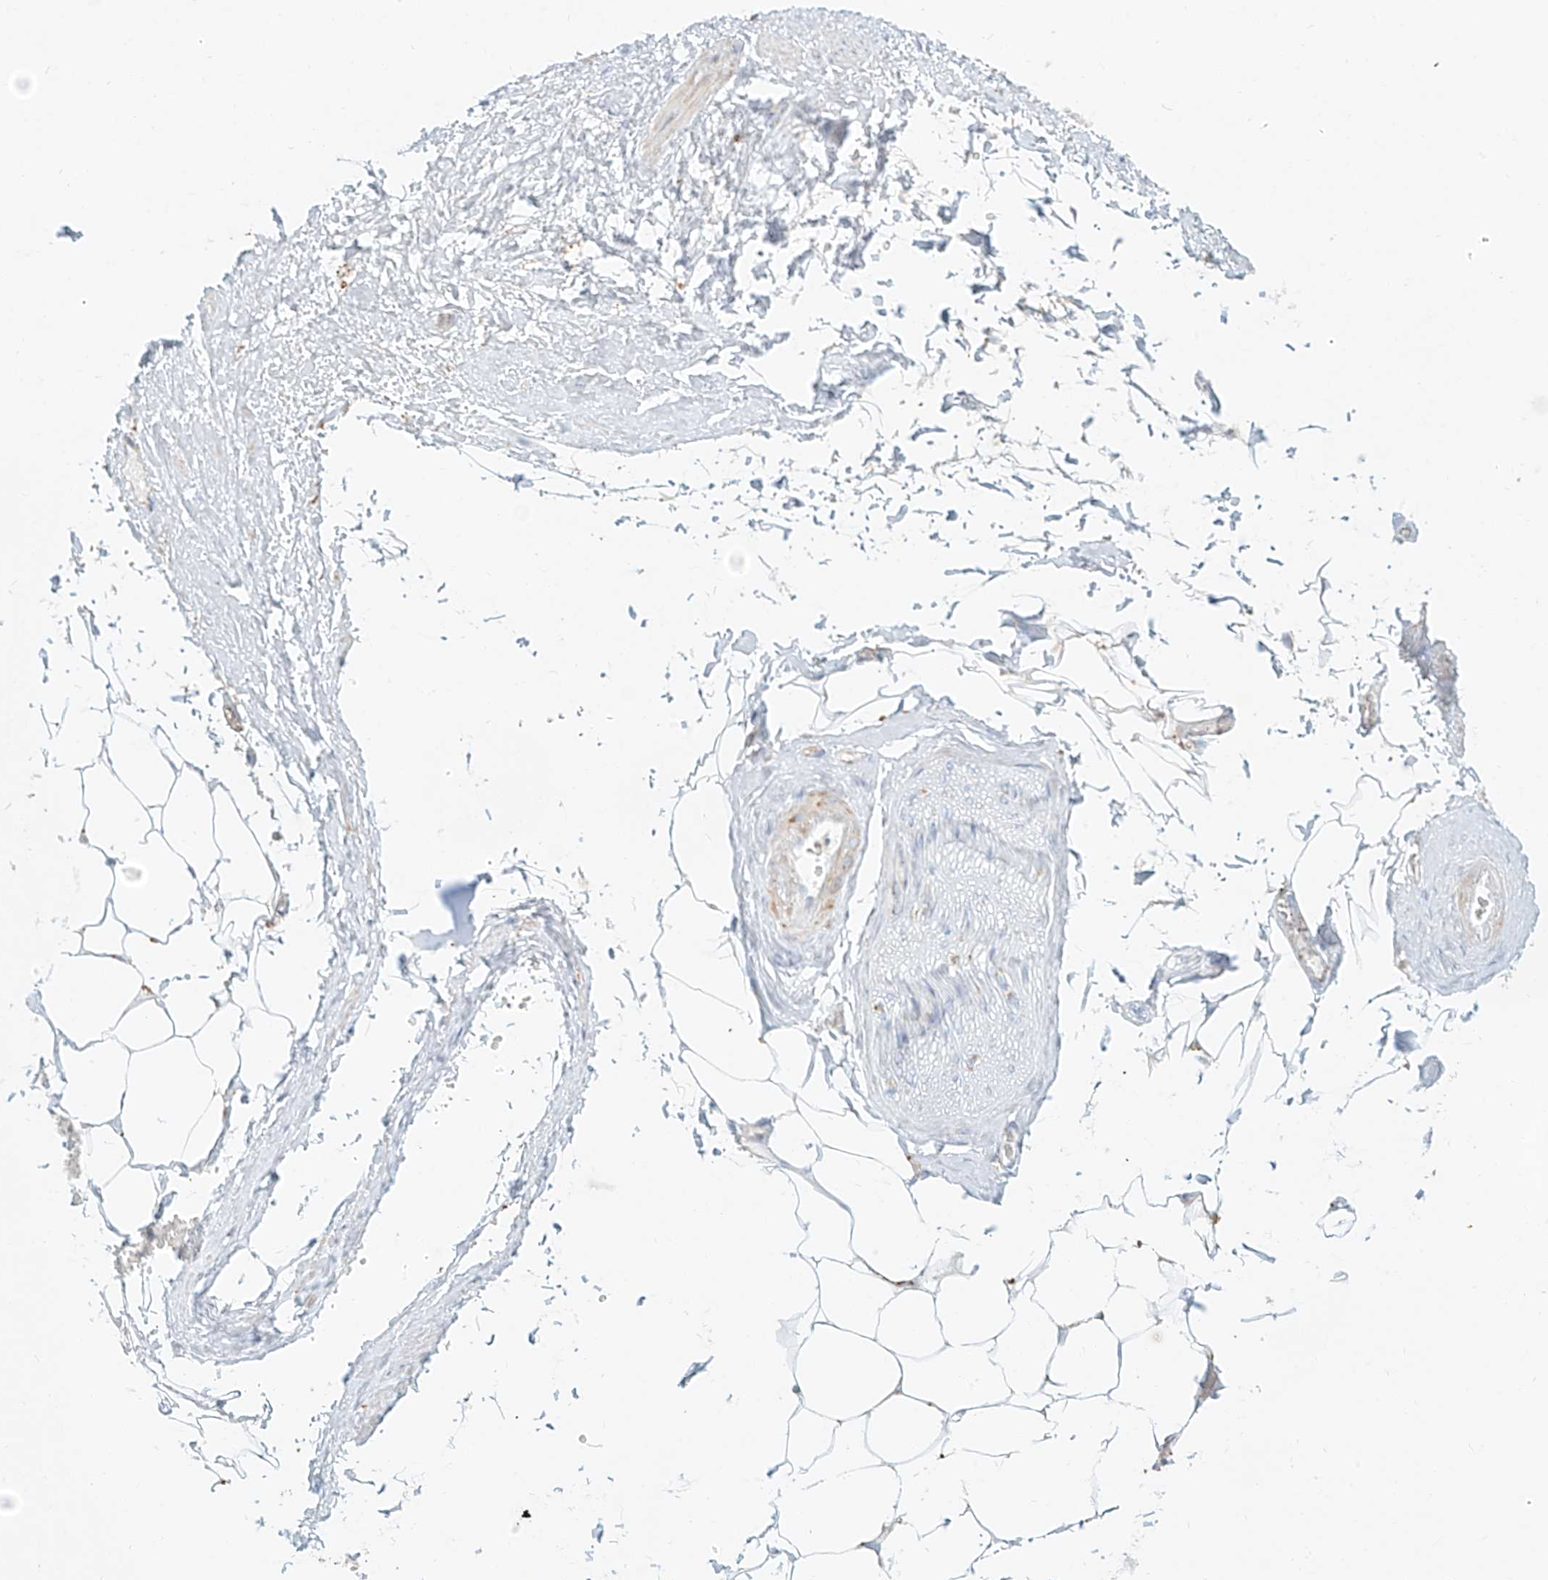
{"staining": {"intensity": "moderate", "quantity": "<25%", "location": "cytoplasmic/membranous"}, "tissue": "adipose tissue", "cell_type": "Adipocytes", "image_type": "normal", "snomed": [{"axis": "morphology", "description": "Normal tissue, NOS"}, {"axis": "morphology", "description": "Adenocarcinoma, Low grade"}, {"axis": "topography", "description": "Prostate"}, {"axis": "topography", "description": "Peripheral nerve tissue"}], "caption": "Protein staining exhibits moderate cytoplasmic/membranous staining in about <25% of adipocytes in benign adipose tissue.", "gene": "SLC35F6", "patient": {"sex": "male", "age": 63}}